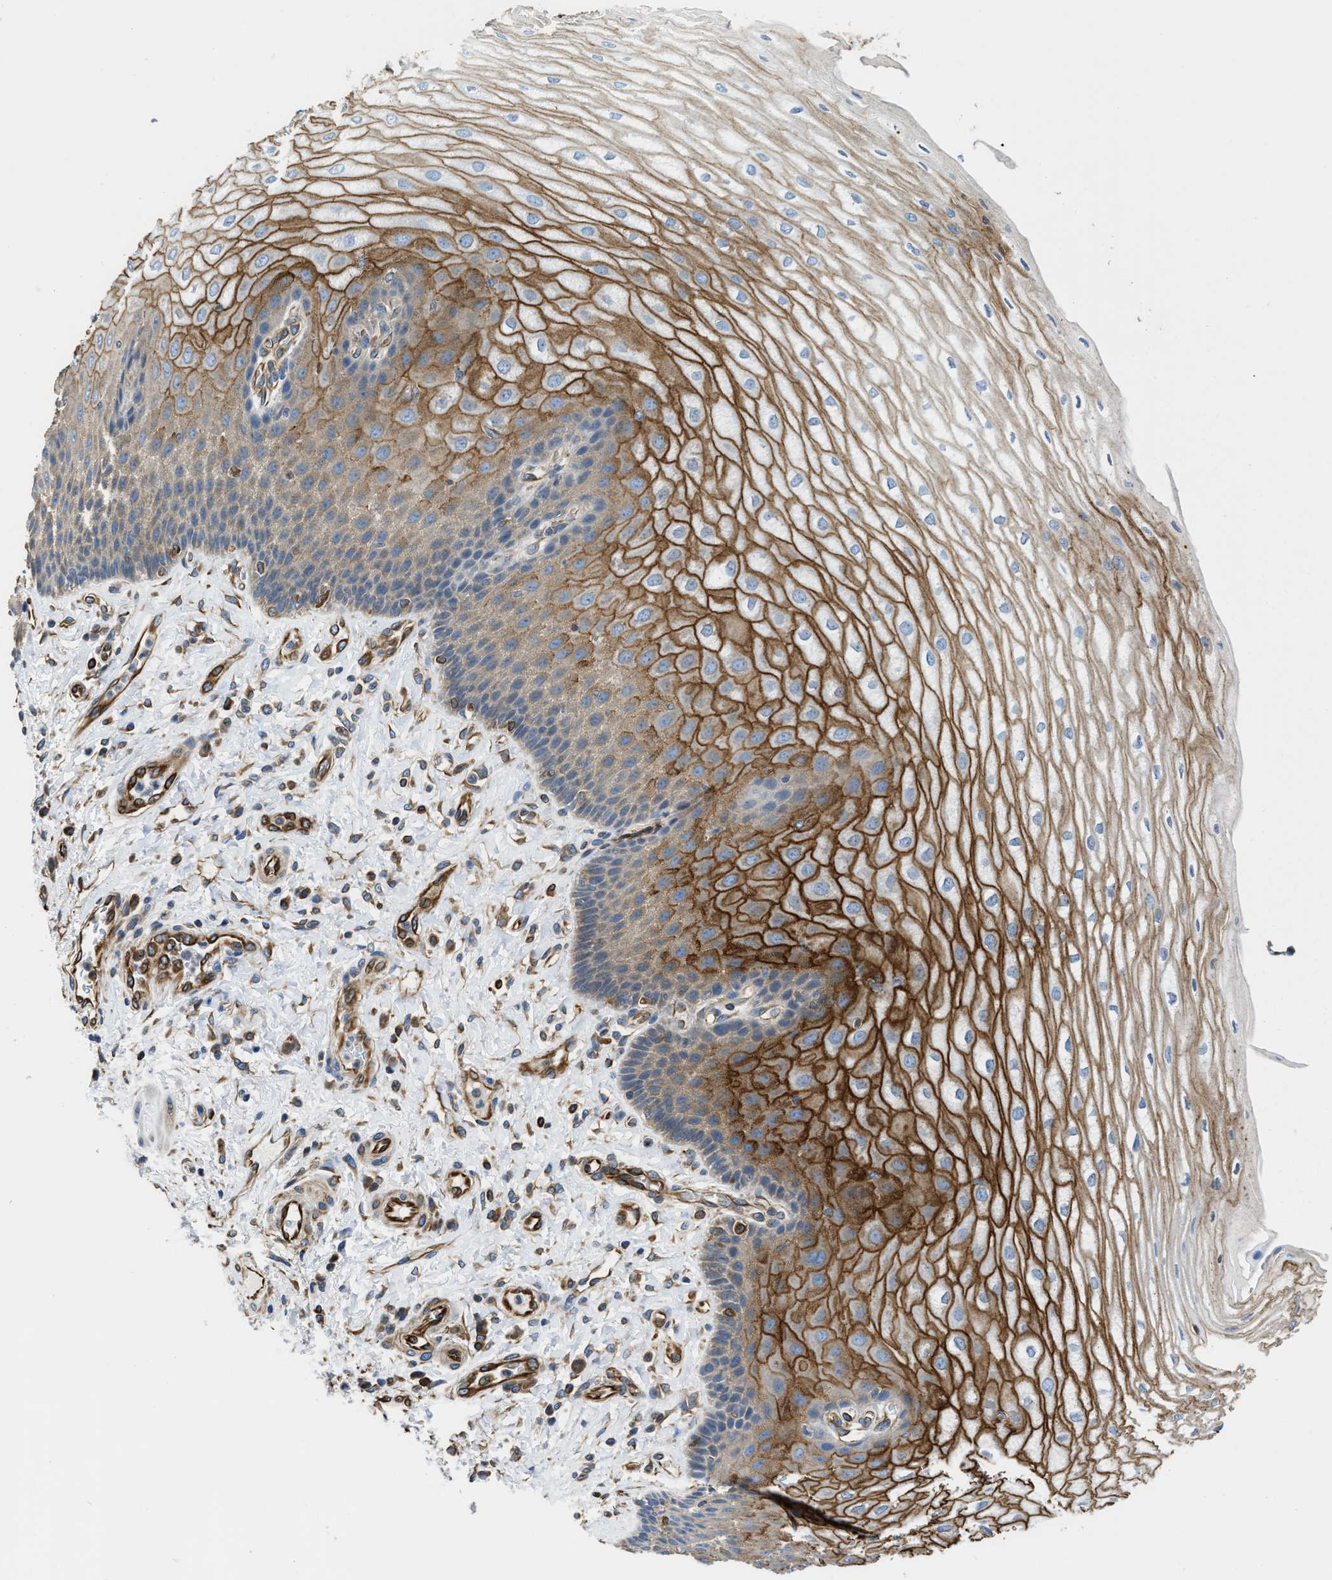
{"staining": {"intensity": "strong", "quantity": ">75%", "location": "cytoplasmic/membranous"}, "tissue": "esophagus", "cell_type": "Squamous epithelial cells", "image_type": "normal", "snomed": [{"axis": "morphology", "description": "Normal tissue, NOS"}, {"axis": "topography", "description": "Esophagus"}], "caption": "Immunohistochemistry photomicrograph of unremarkable esophagus: esophagus stained using immunohistochemistry reveals high levels of strong protein expression localized specifically in the cytoplasmic/membranous of squamous epithelial cells, appearing as a cytoplasmic/membranous brown color.", "gene": "HSD17B12", "patient": {"sex": "male", "age": 54}}